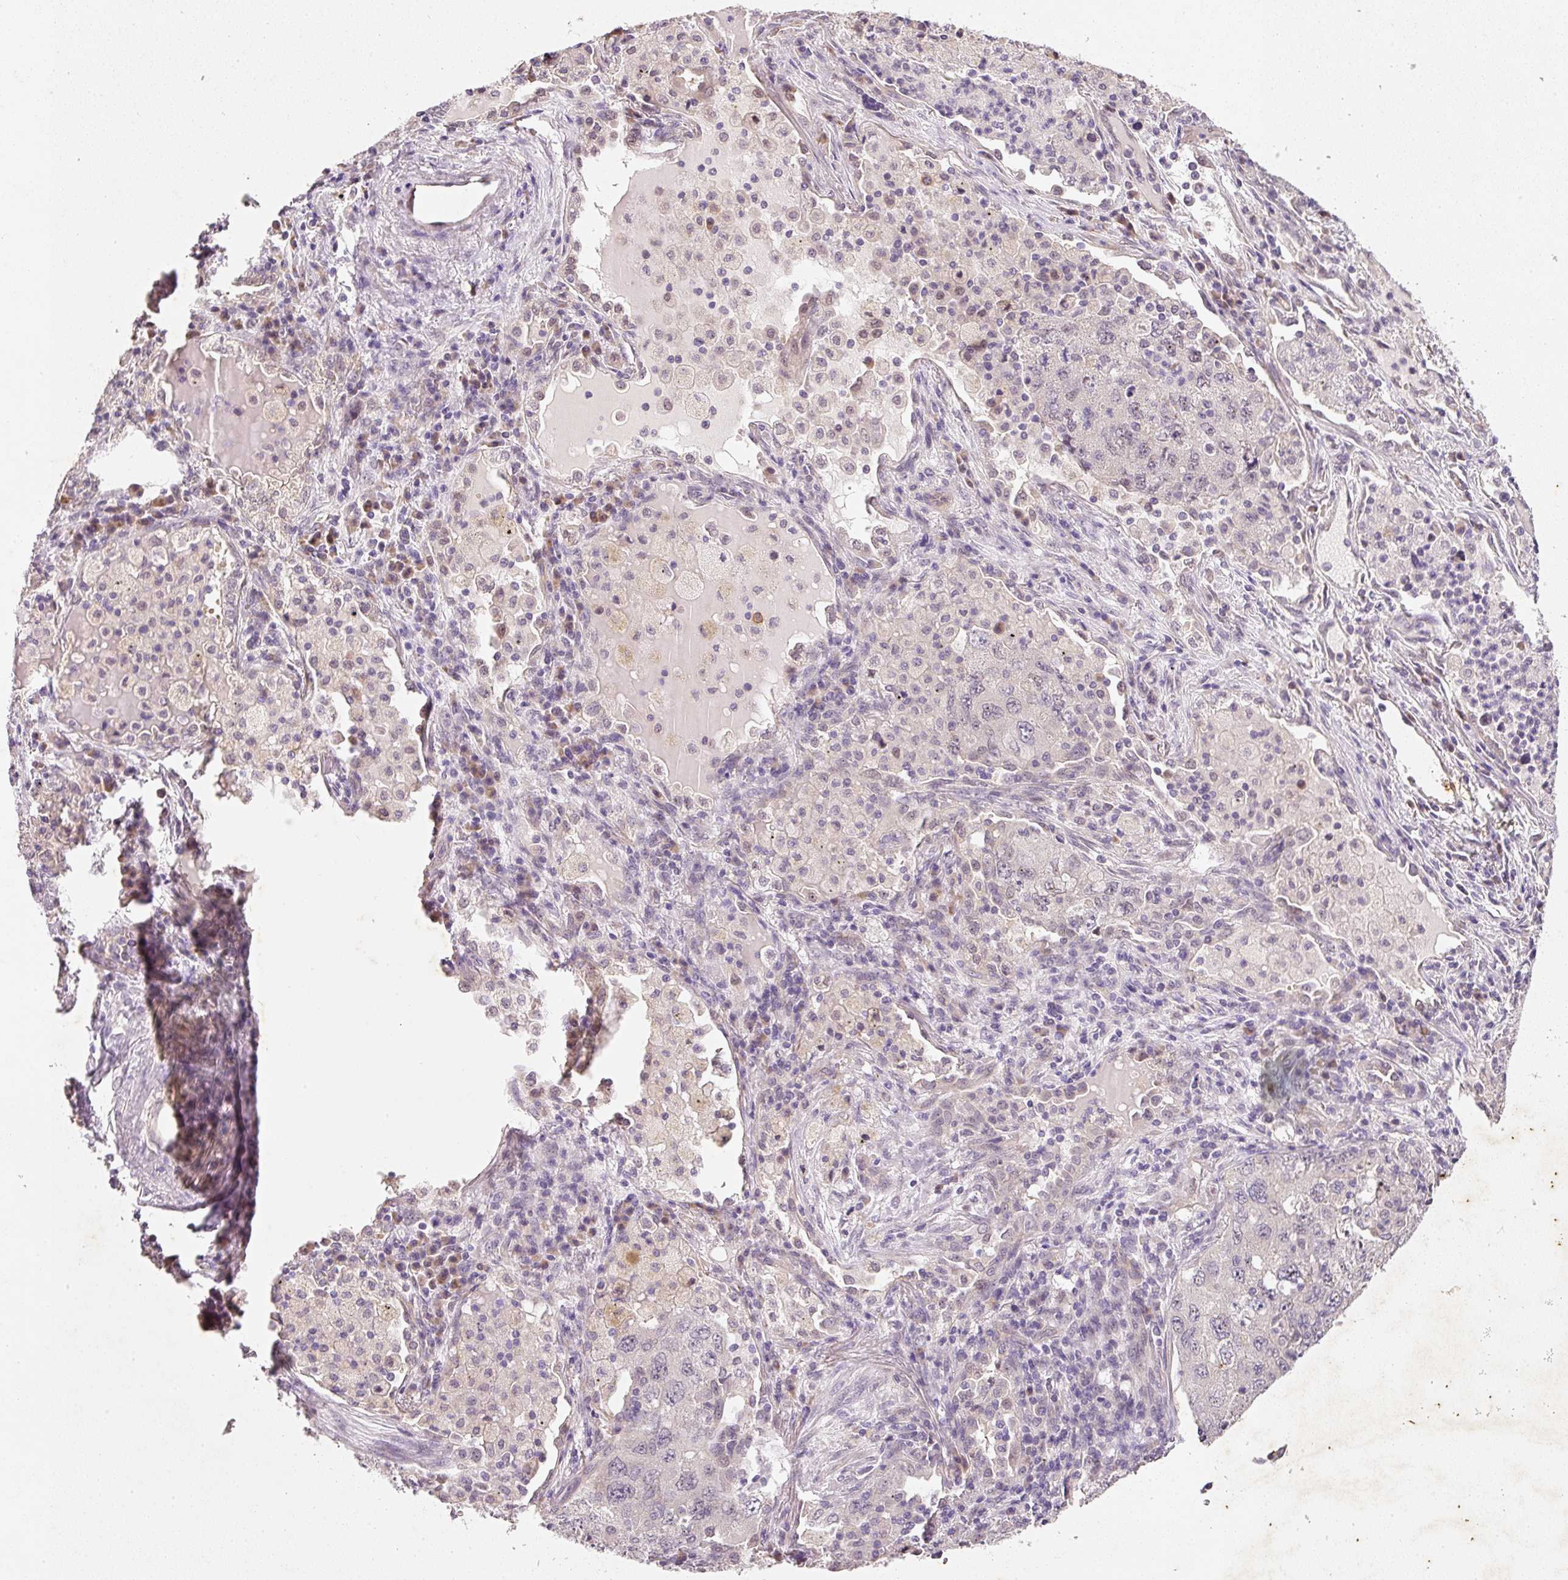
{"staining": {"intensity": "negative", "quantity": "none", "location": "none"}, "tissue": "lung cancer", "cell_type": "Tumor cells", "image_type": "cancer", "snomed": [{"axis": "morphology", "description": "Adenocarcinoma, NOS"}, {"axis": "topography", "description": "Lung"}], "caption": "Immunohistochemical staining of human adenocarcinoma (lung) displays no significant staining in tumor cells. (Brightfield microscopy of DAB (3,3'-diaminobenzidine) IHC at high magnification).", "gene": "RGL2", "patient": {"sex": "female", "age": 57}}